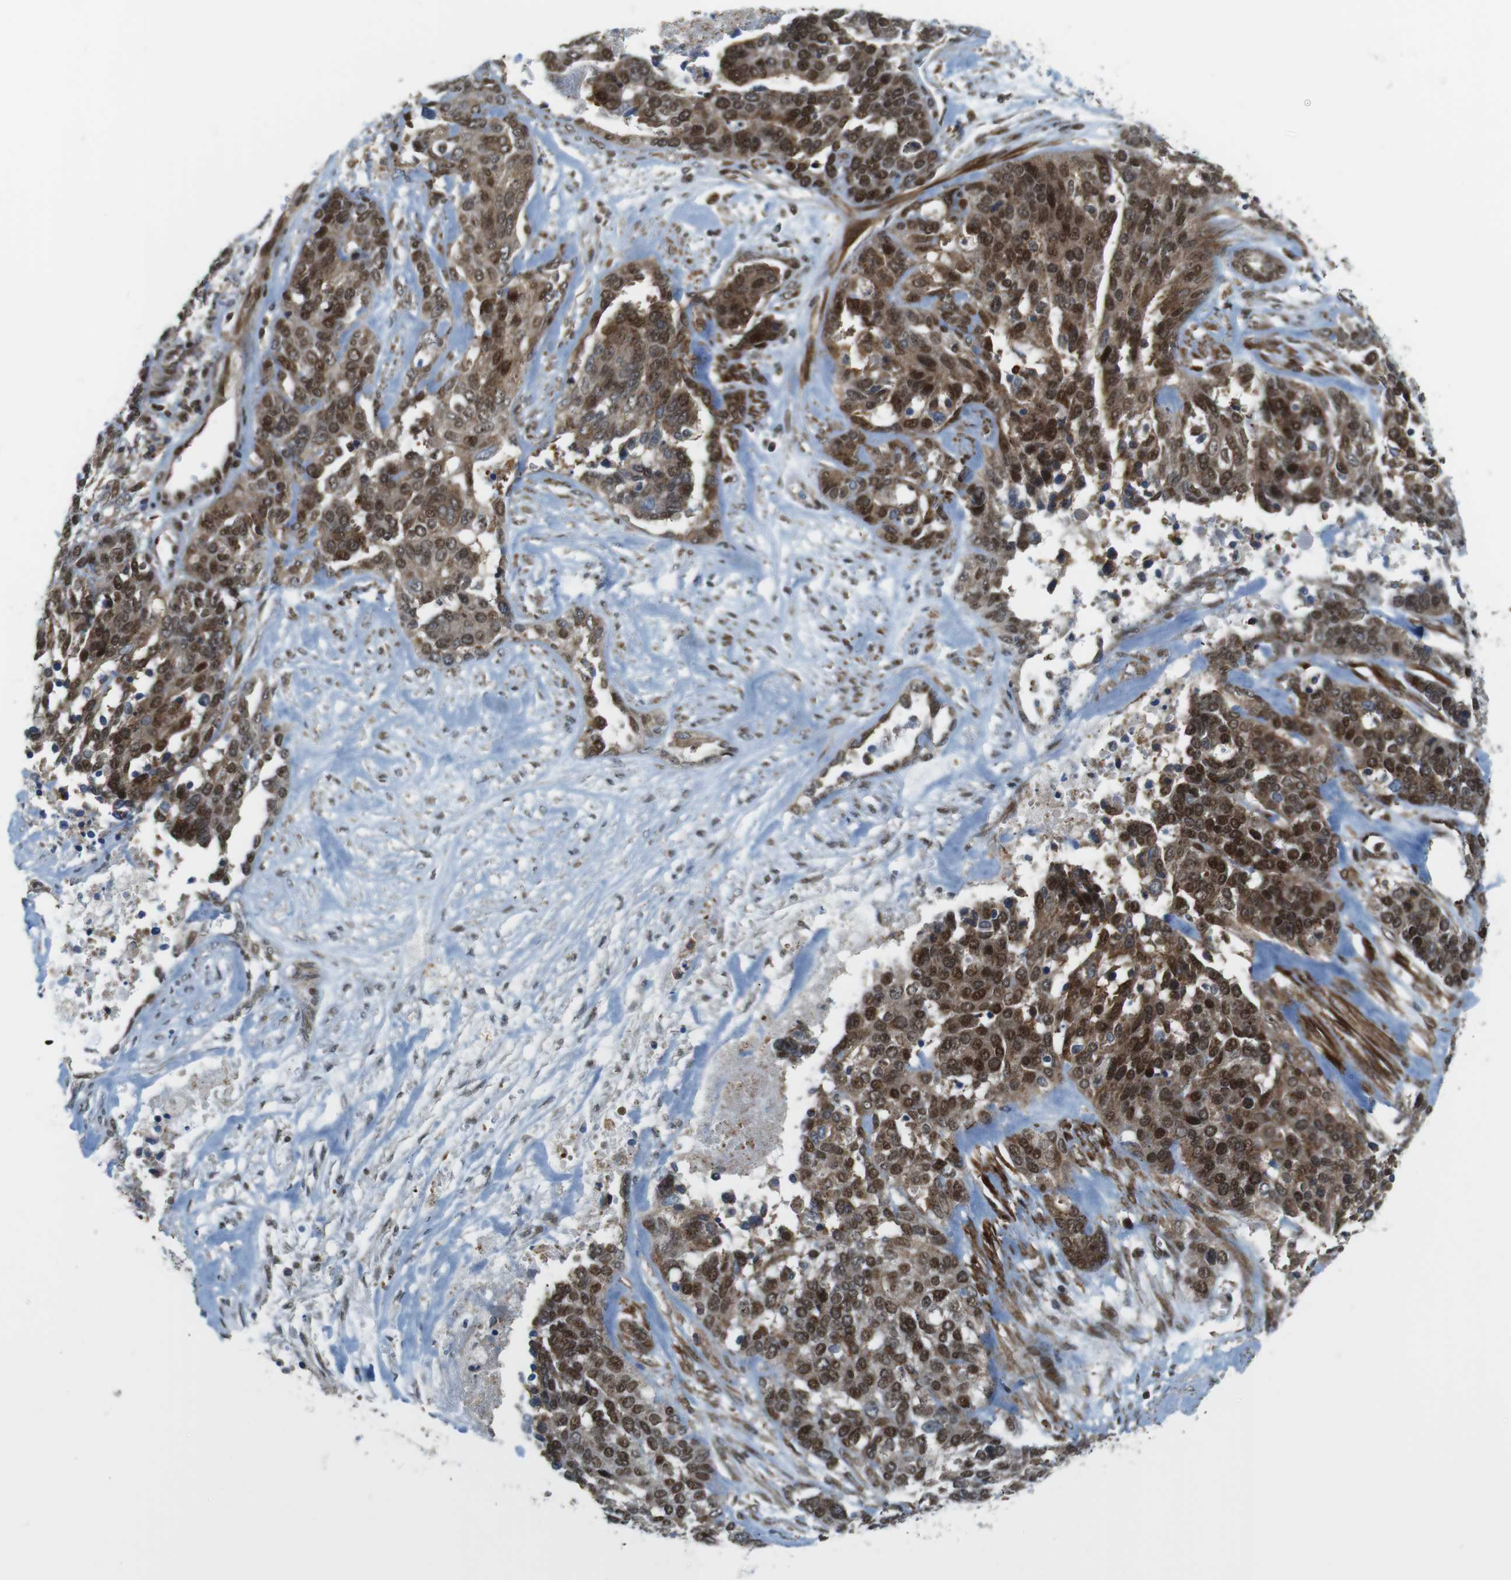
{"staining": {"intensity": "moderate", "quantity": "25%-75%", "location": "cytoplasmic/membranous,nuclear"}, "tissue": "ovarian cancer", "cell_type": "Tumor cells", "image_type": "cancer", "snomed": [{"axis": "morphology", "description": "Cystadenocarcinoma, serous, NOS"}, {"axis": "topography", "description": "Ovary"}], "caption": "This is an image of immunohistochemistry staining of ovarian cancer (serous cystadenocarcinoma), which shows moderate positivity in the cytoplasmic/membranous and nuclear of tumor cells.", "gene": "CUL7", "patient": {"sex": "female", "age": 44}}